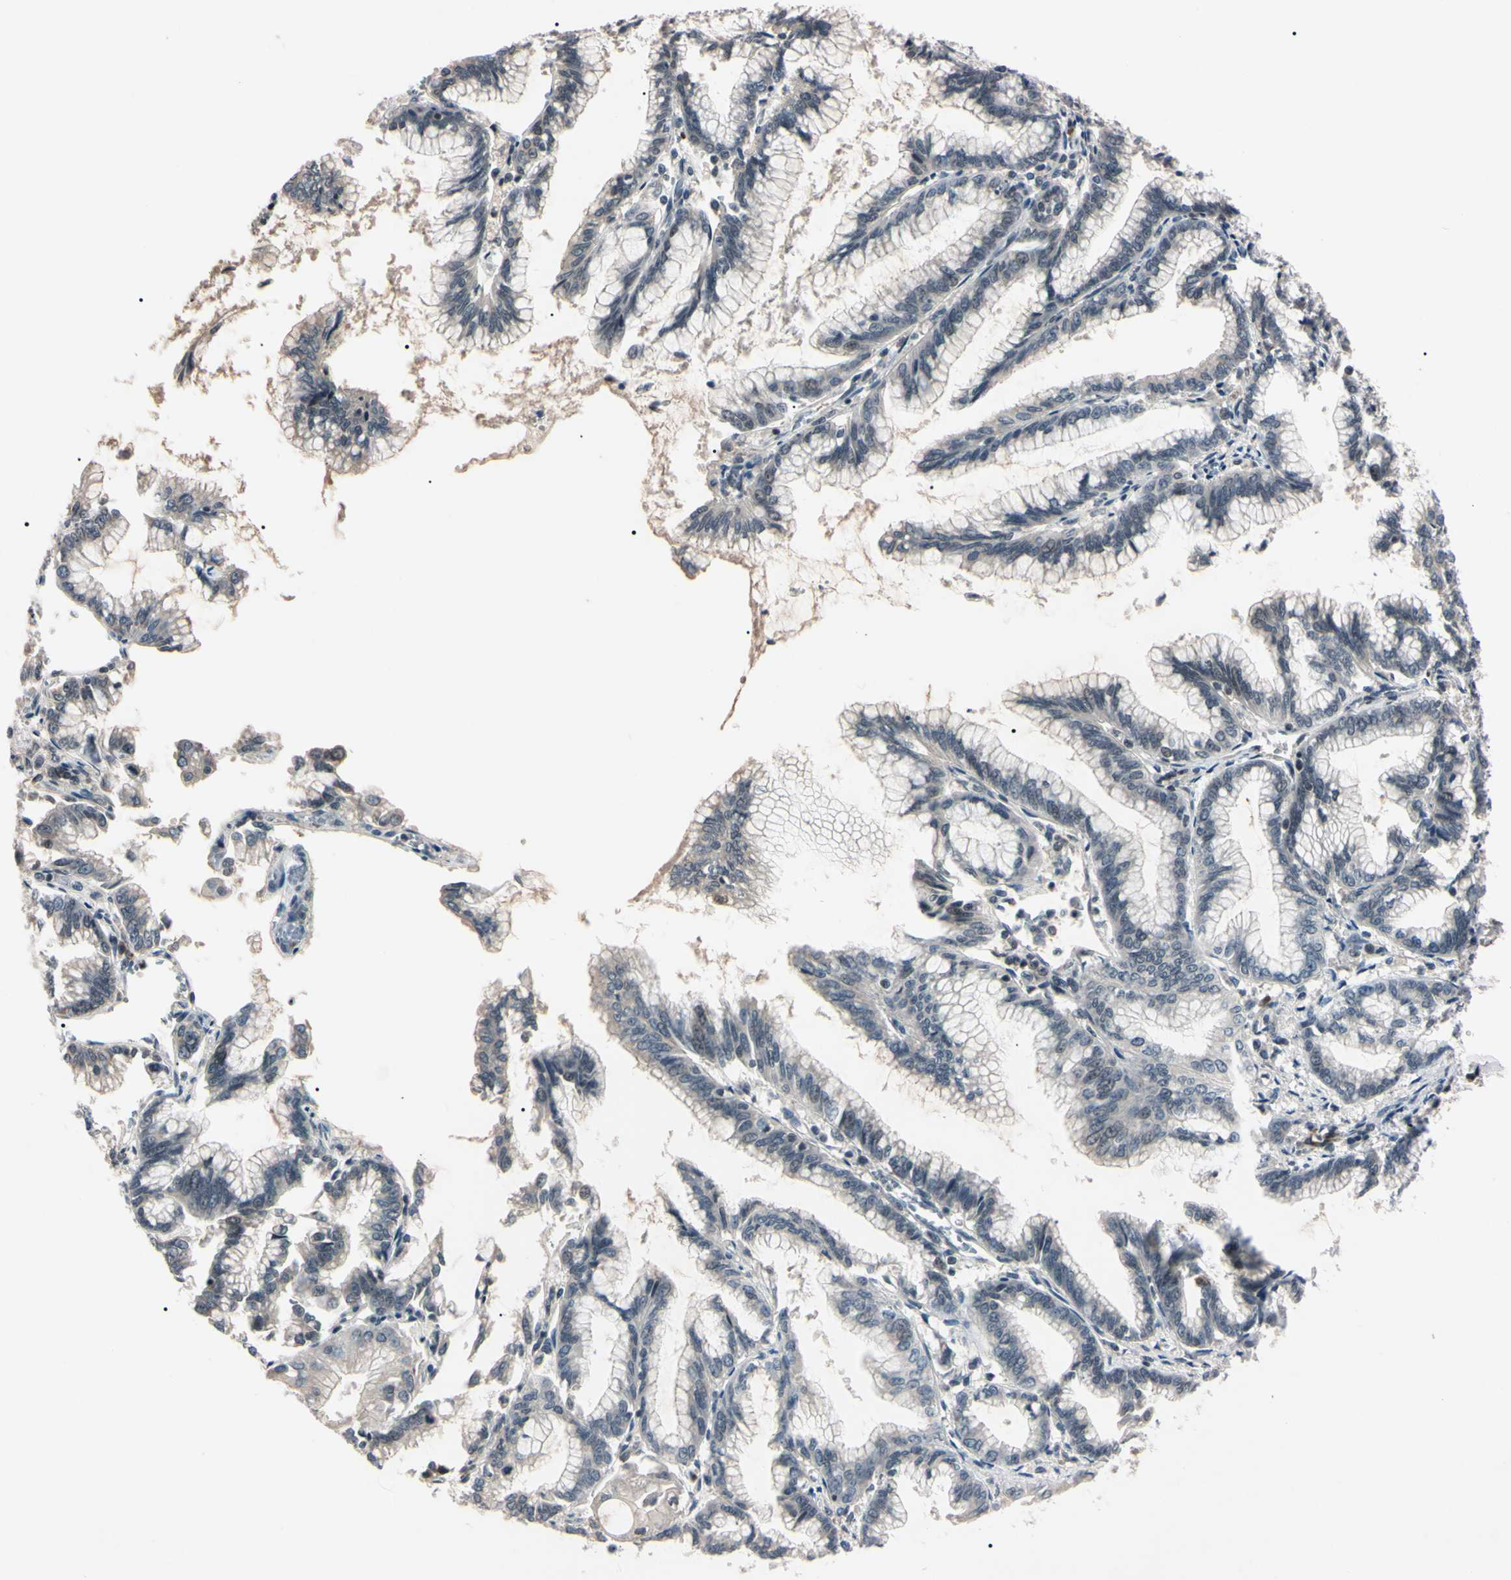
{"staining": {"intensity": "negative", "quantity": "none", "location": "none"}, "tissue": "pancreatic cancer", "cell_type": "Tumor cells", "image_type": "cancer", "snomed": [{"axis": "morphology", "description": "Adenocarcinoma, NOS"}, {"axis": "topography", "description": "Pancreas"}], "caption": "Image shows no significant protein expression in tumor cells of adenocarcinoma (pancreatic).", "gene": "YY1", "patient": {"sex": "female", "age": 64}}